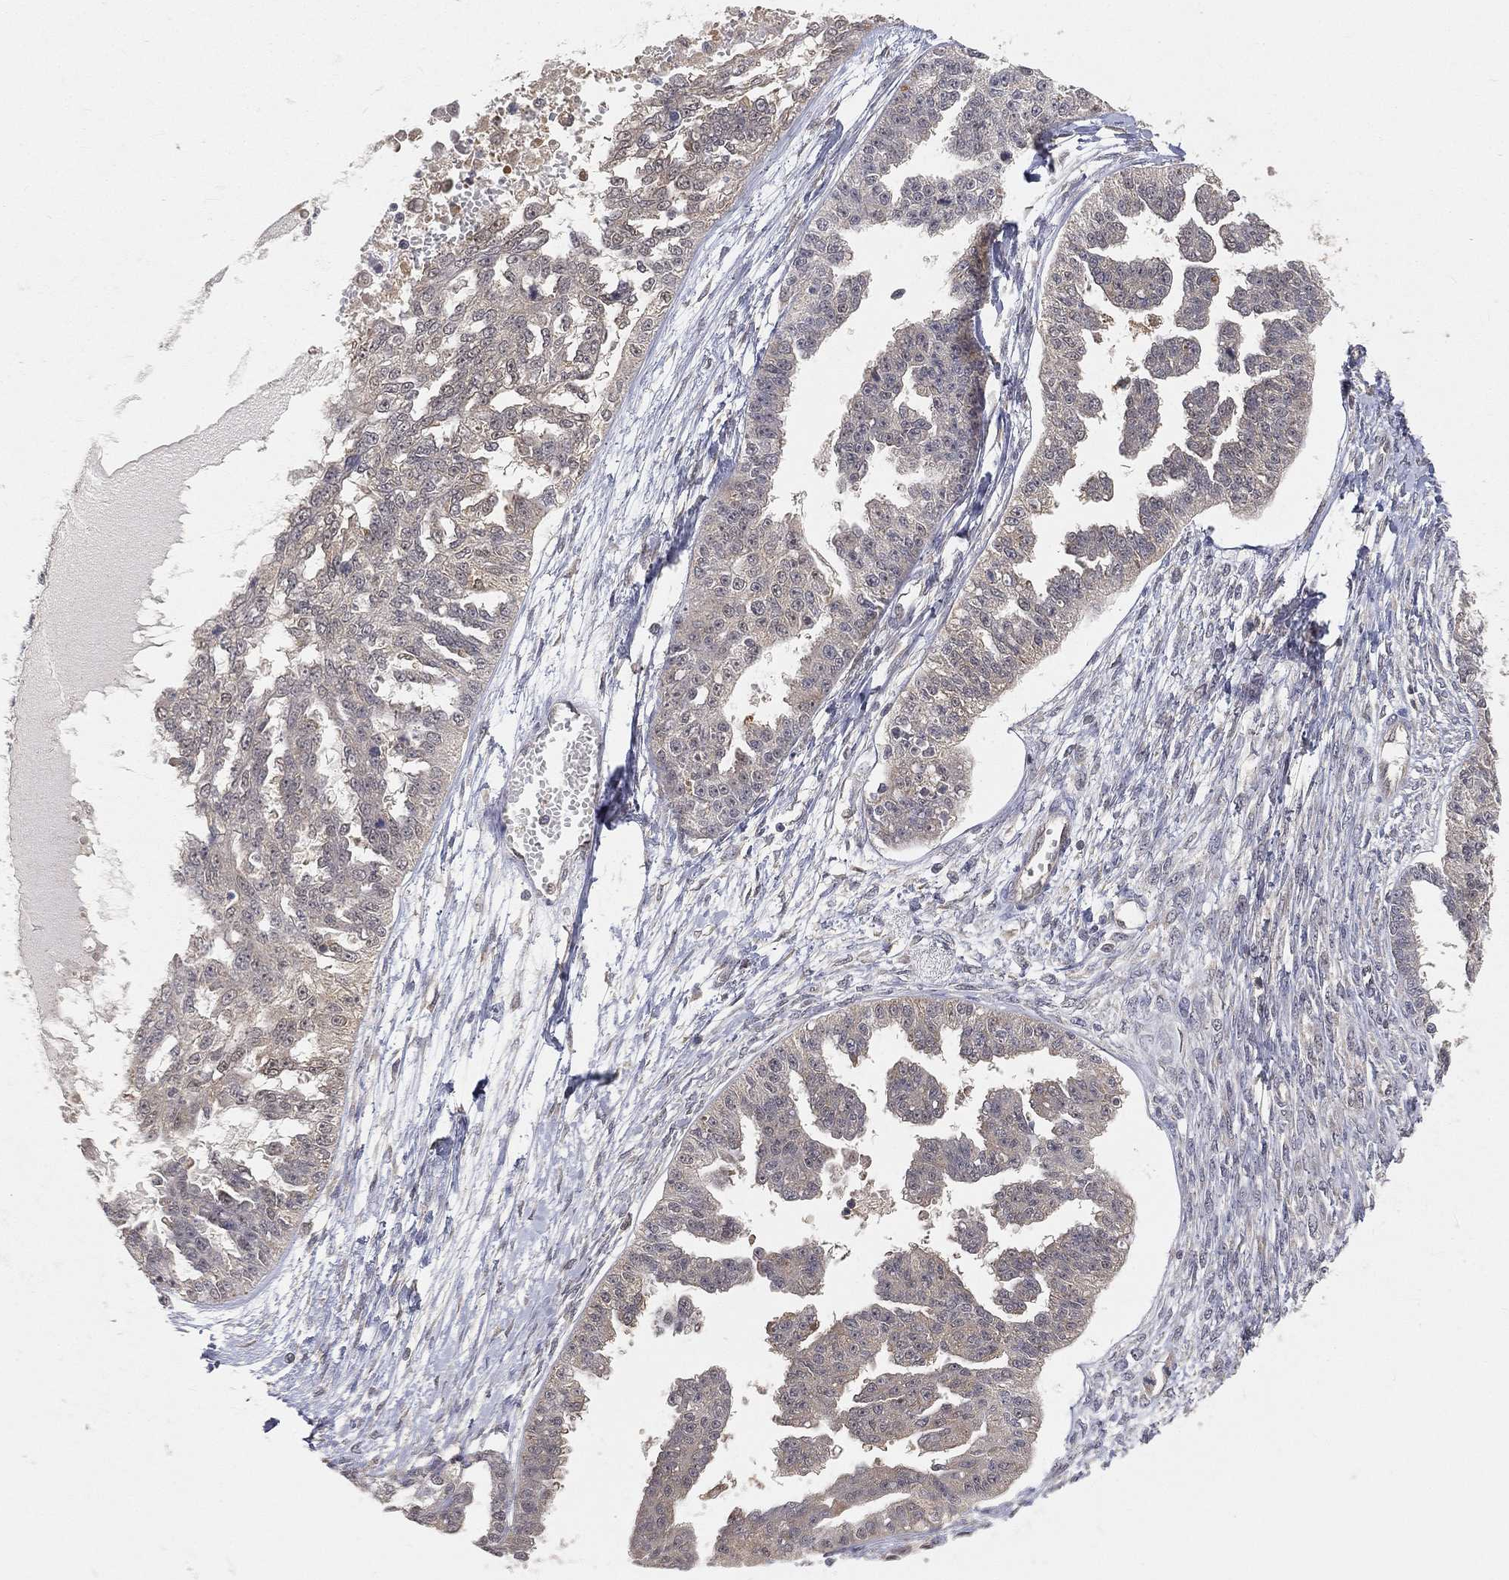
{"staining": {"intensity": "negative", "quantity": "none", "location": "none"}, "tissue": "ovarian cancer", "cell_type": "Tumor cells", "image_type": "cancer", "snomed": [{"axis": "morphology", "description": "Cystadenocarcinoma, serous, NOS"}, {"axis": "topography", "description": "Ovary"}], "caption": "There is no significant positivity in tumor cells of ovarian cancer. (Stains: DAB immunohistochemistry with hematoxylin counter stain, Microscopy: brightfield microscopy at high magnification).", "gene": "MAPK1", "patient": {"sex": "female", "age": 58}}